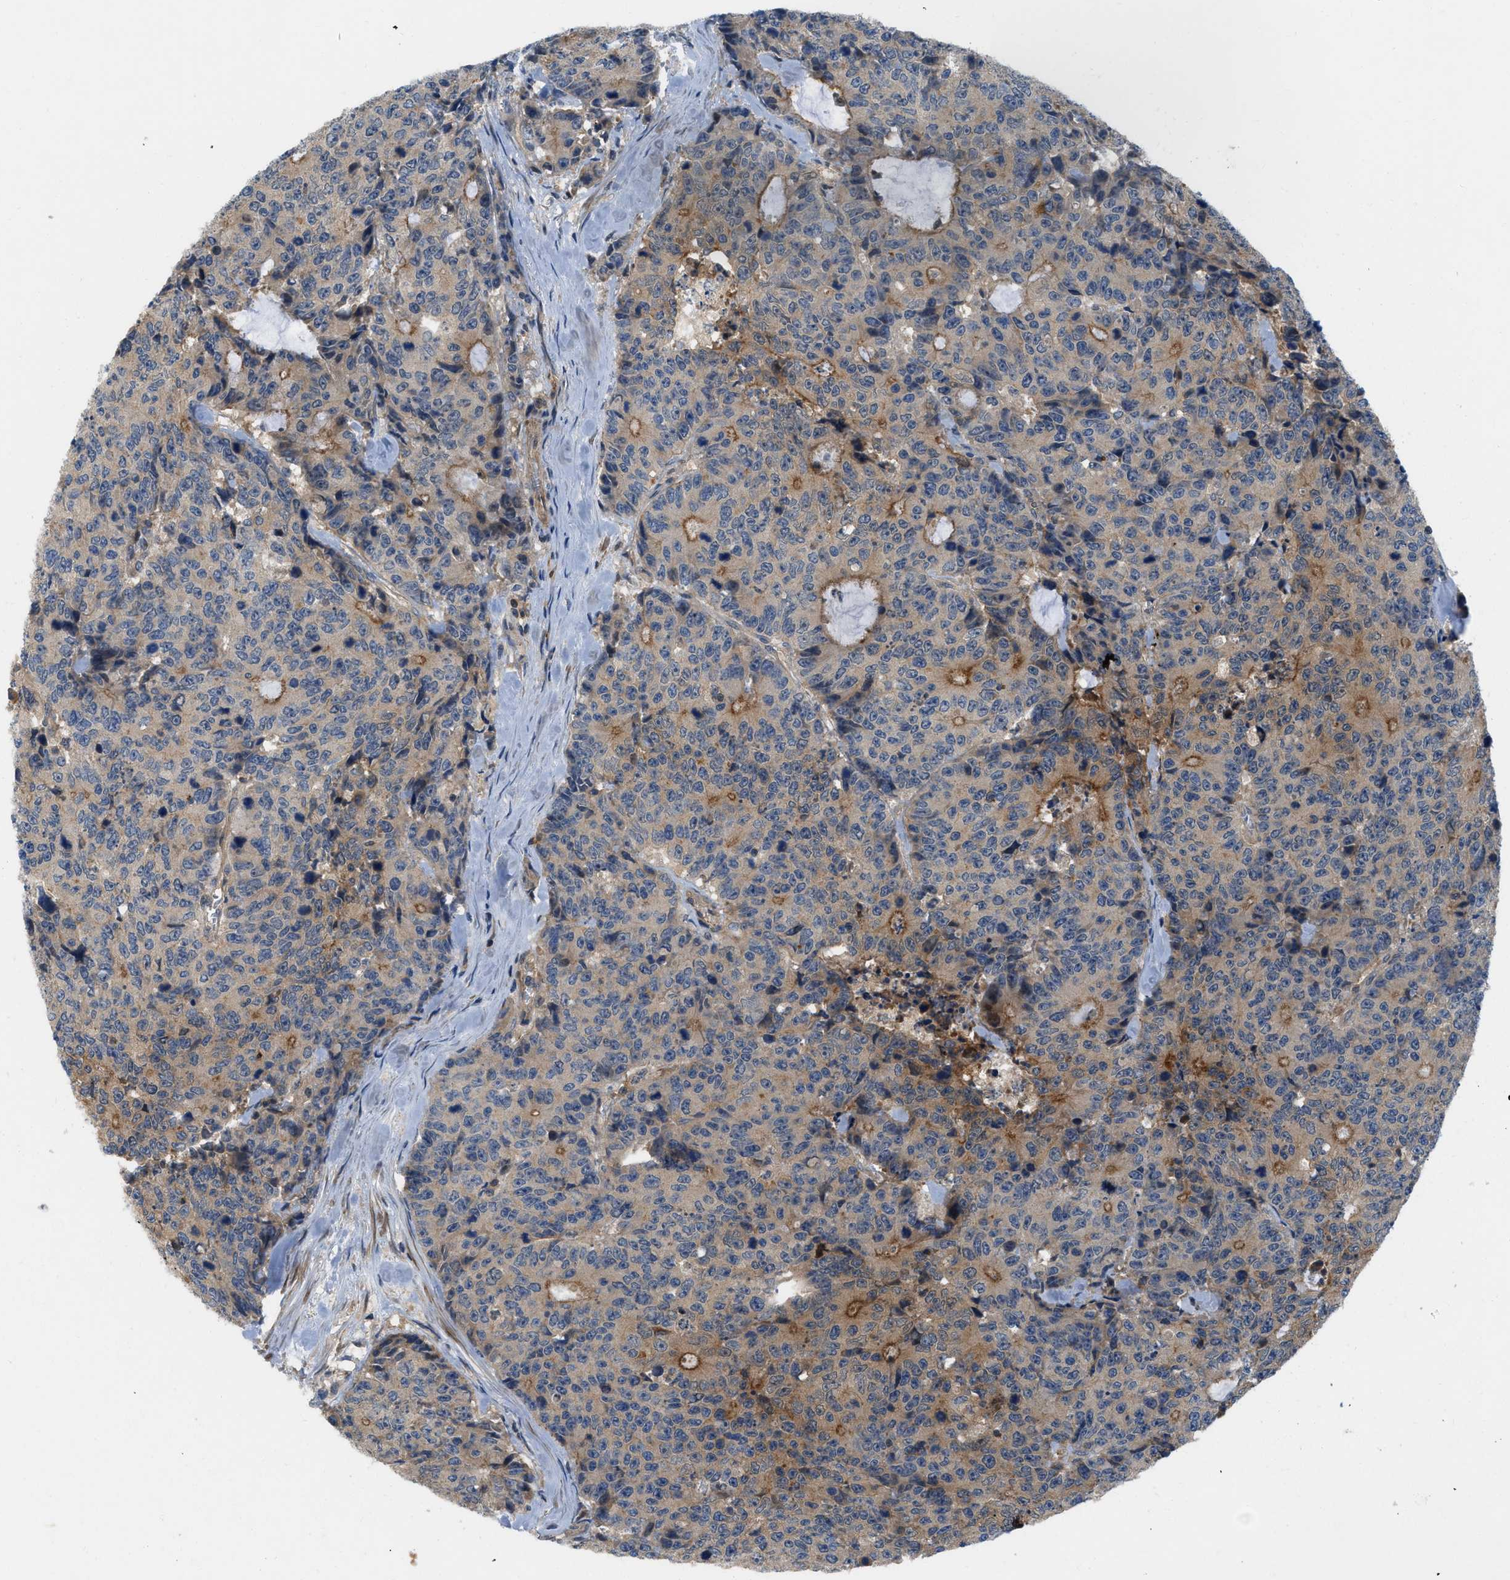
{"staining": {"intensity": "moderate", "quantity": "<25%", "location": "cytoplasmic/membranous"}, "tissue": "colorectal cancer", "cell_type": "Tumor cells", "image_type": "cancer", "snomed": [{"axis": "morphology", "description": "Adenocarcinoma, NOS"}, {"axis": "topography", "description": "Colon"}], "caption": "Brown immunohistochemical staining in human colorectal cancer demonstrates moderate cytoplasmic/membranous expression in approximately <25% of tumor cells.", "gene": "GPR31", "patient": {"sex": "female", "age": 86}}